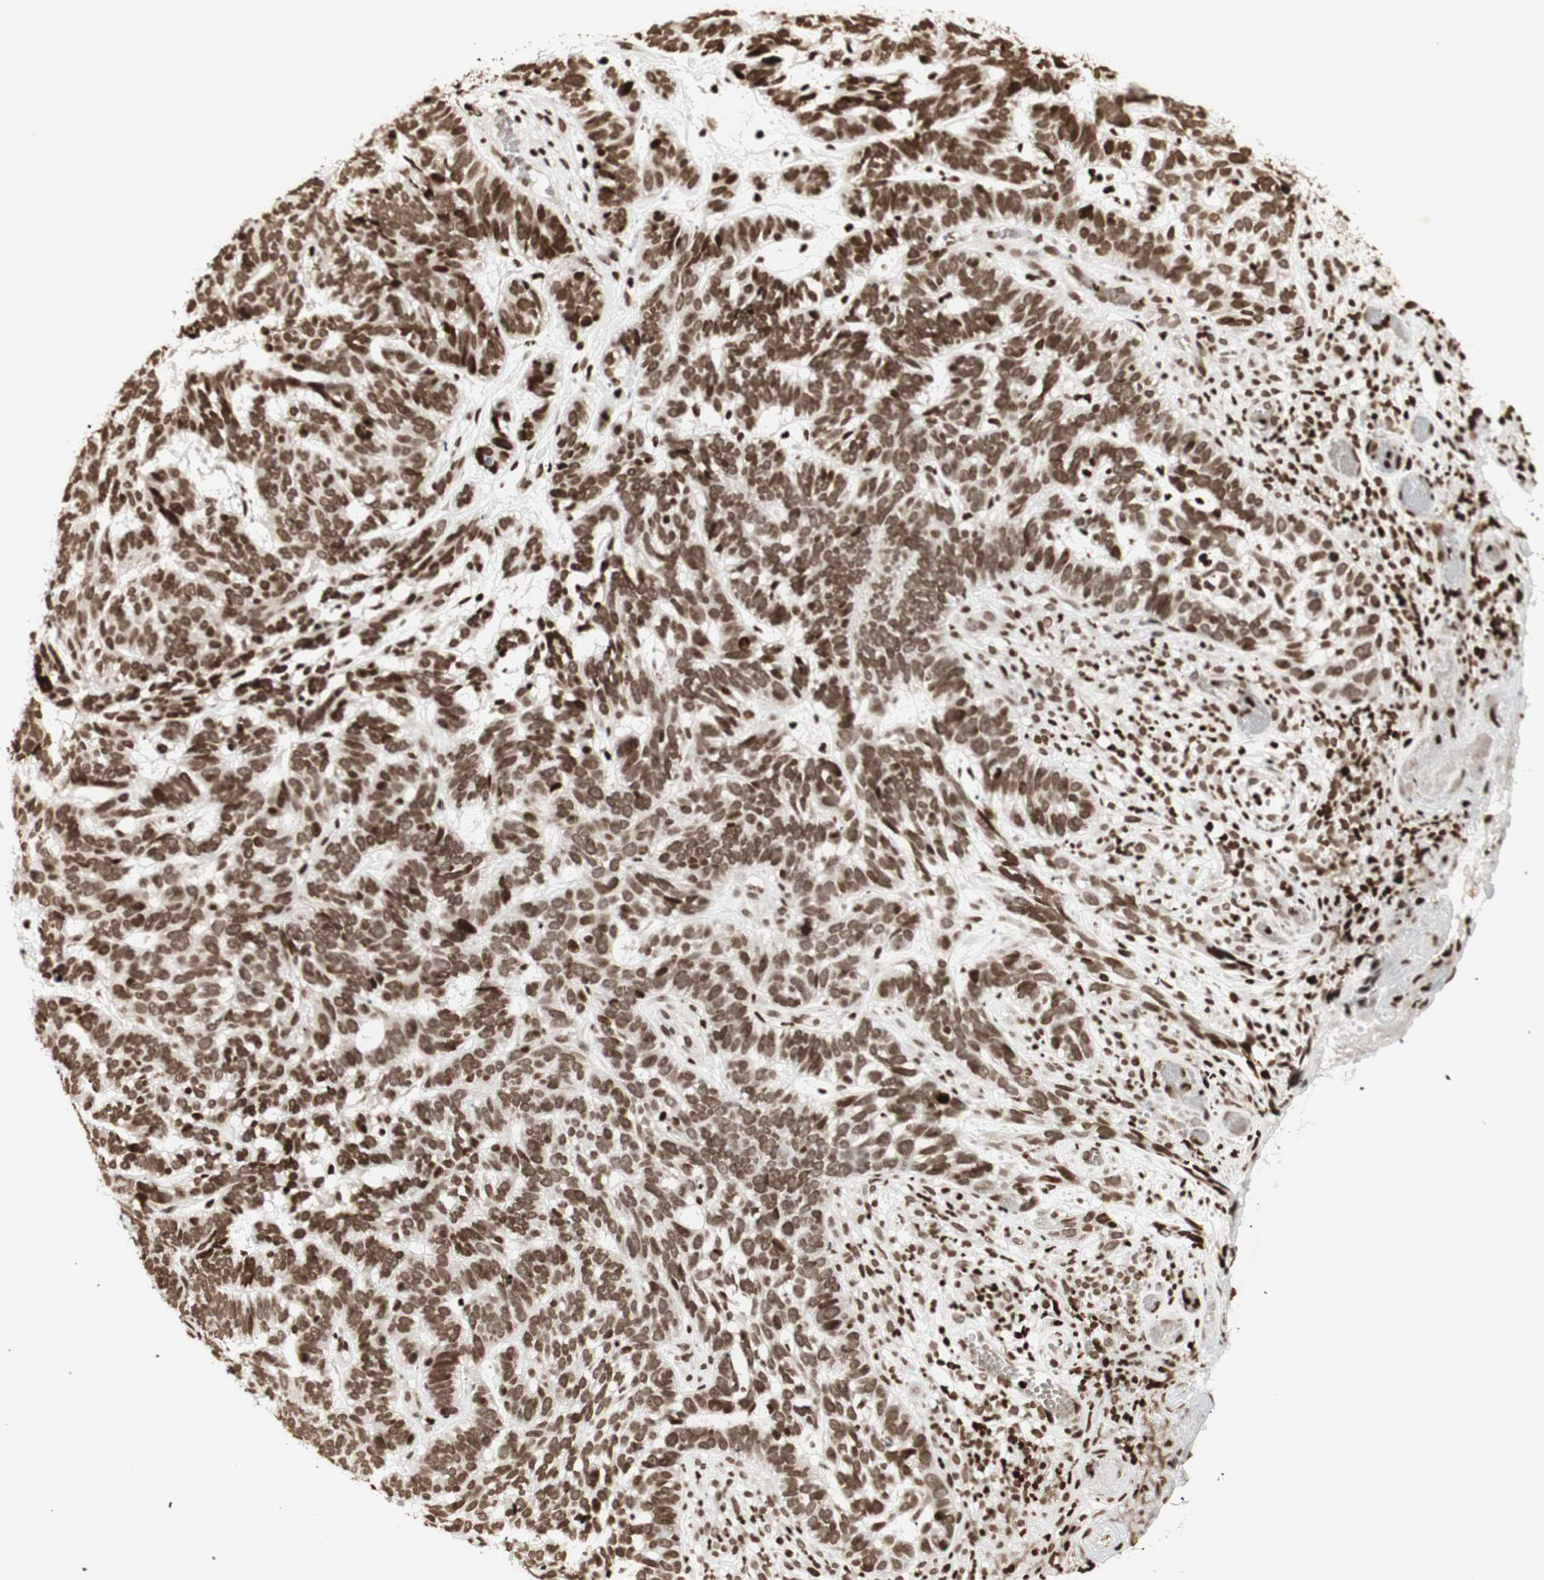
{"staining": {"intensity": "strong", "quantity": ">75%", "location": "nuclear"}, "tissue": "skin cancer", "cell_type": "Tumor cells", "image_type": "cancer", "snomed": [{"axis": "morphology", "description": "Basal cell carcinoma"}, {"axis": "topography", "description": "Skin"}], "caption": "This micrograph exhibits skin basal cell carcinoma stained with IHC to label a protein in brown. The nuclear of tumor cells show strong positivity for the protein. Nuclei are counter-stained blue.", "gene": "NCAPD2", "patient": {"sex": "male", "age": 87}}